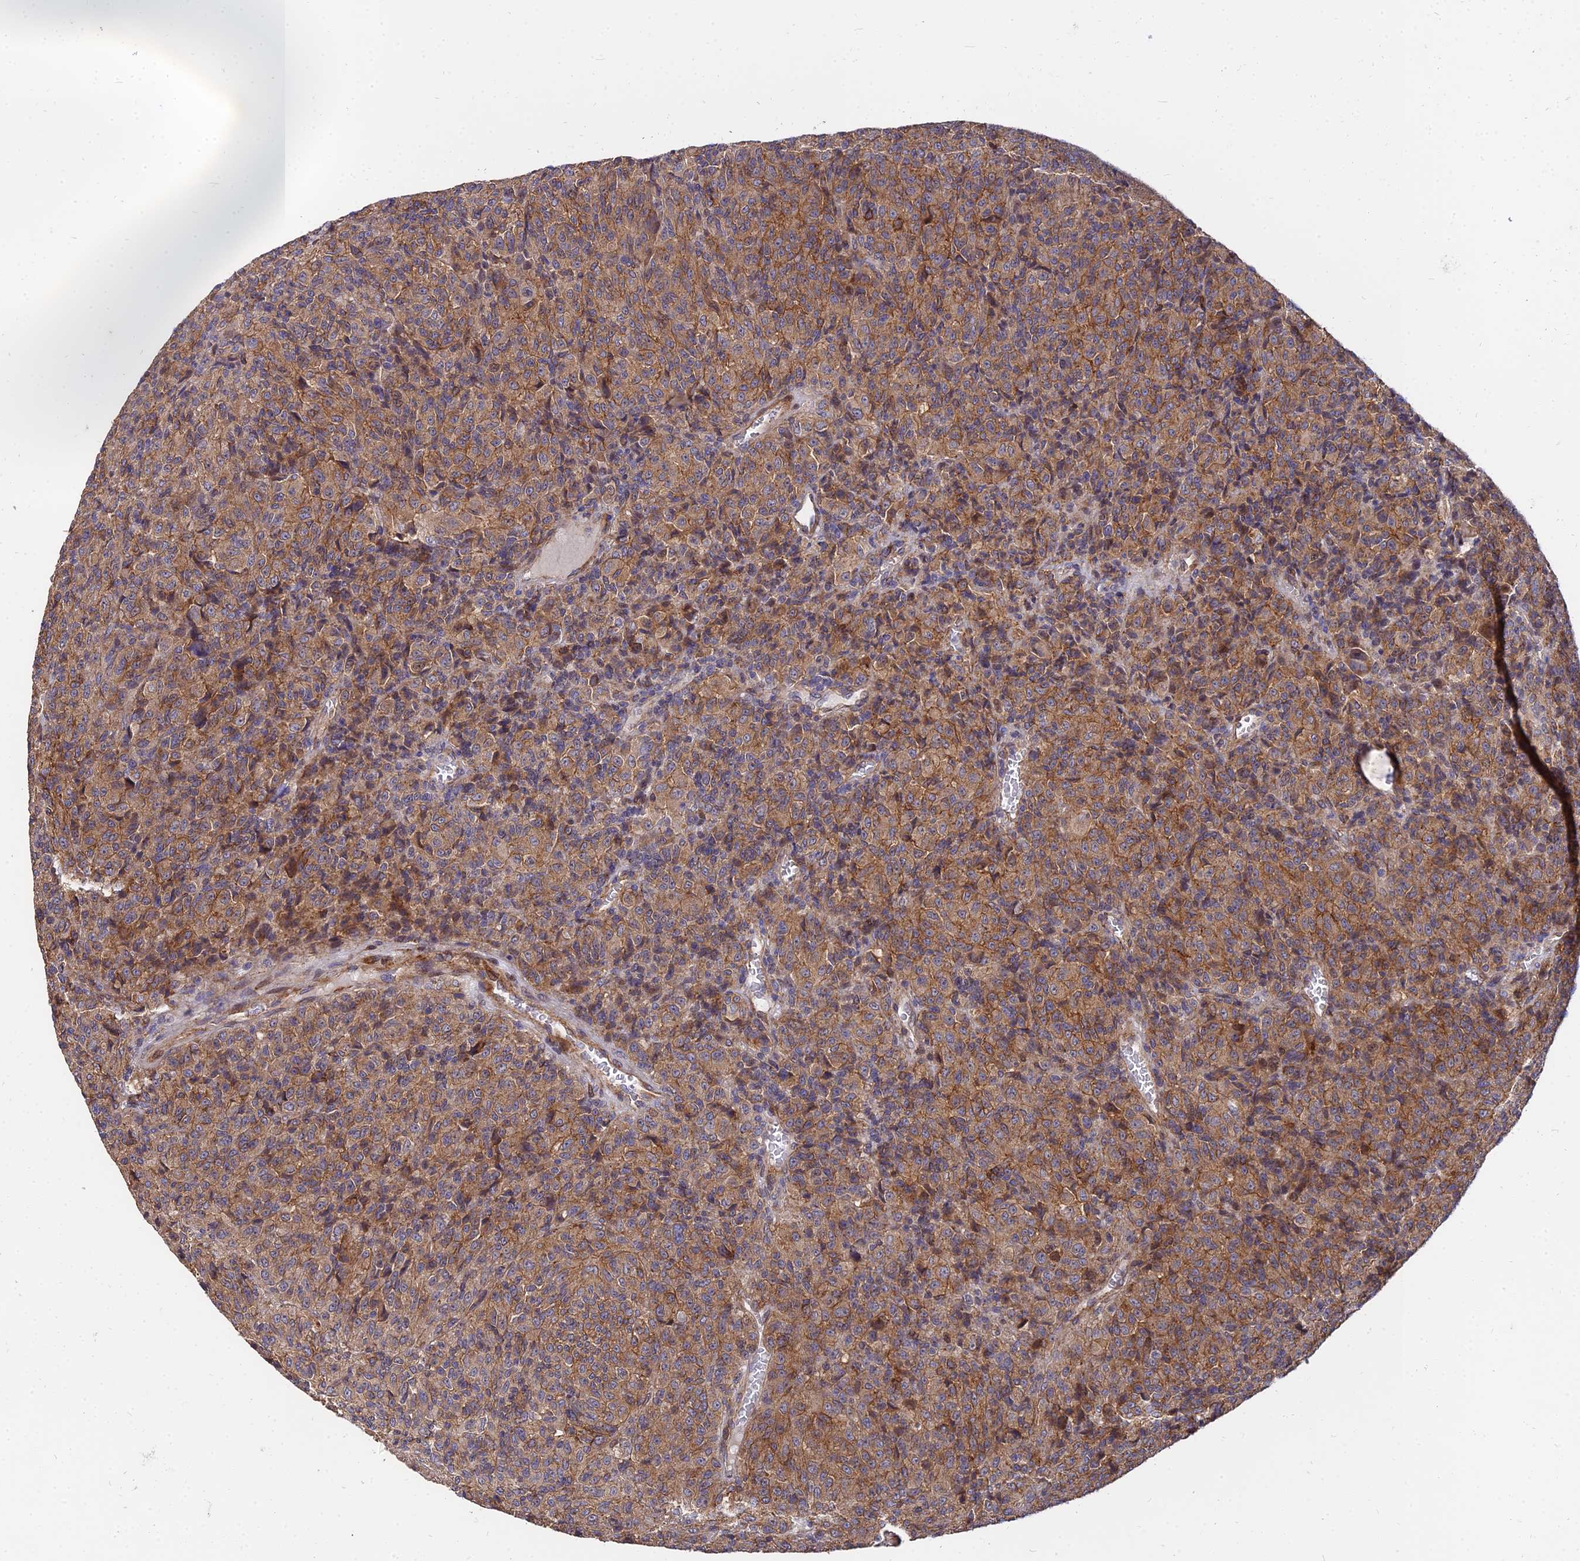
{"staining": {"intensity": "moderate", "quantity": ">75%", "location": "cytoplasmic/membranous"}, "tissue": "melanoma", "cell_type": "Tumor cells", "image_type": "cancer", "snomed": [{"axis": "morphology", "description": "Malignant melanoma, Metastatic site"}, {"axis": "topography", "description": "Brain"}], "caption": "The micrograph exhibits a brown stain indicating the presence of a protein in the cytoplasmic/membranous of tumor cells in melanoma.", "gene": "ARL8B", "patient": {"sex": "female", "age": 56}}